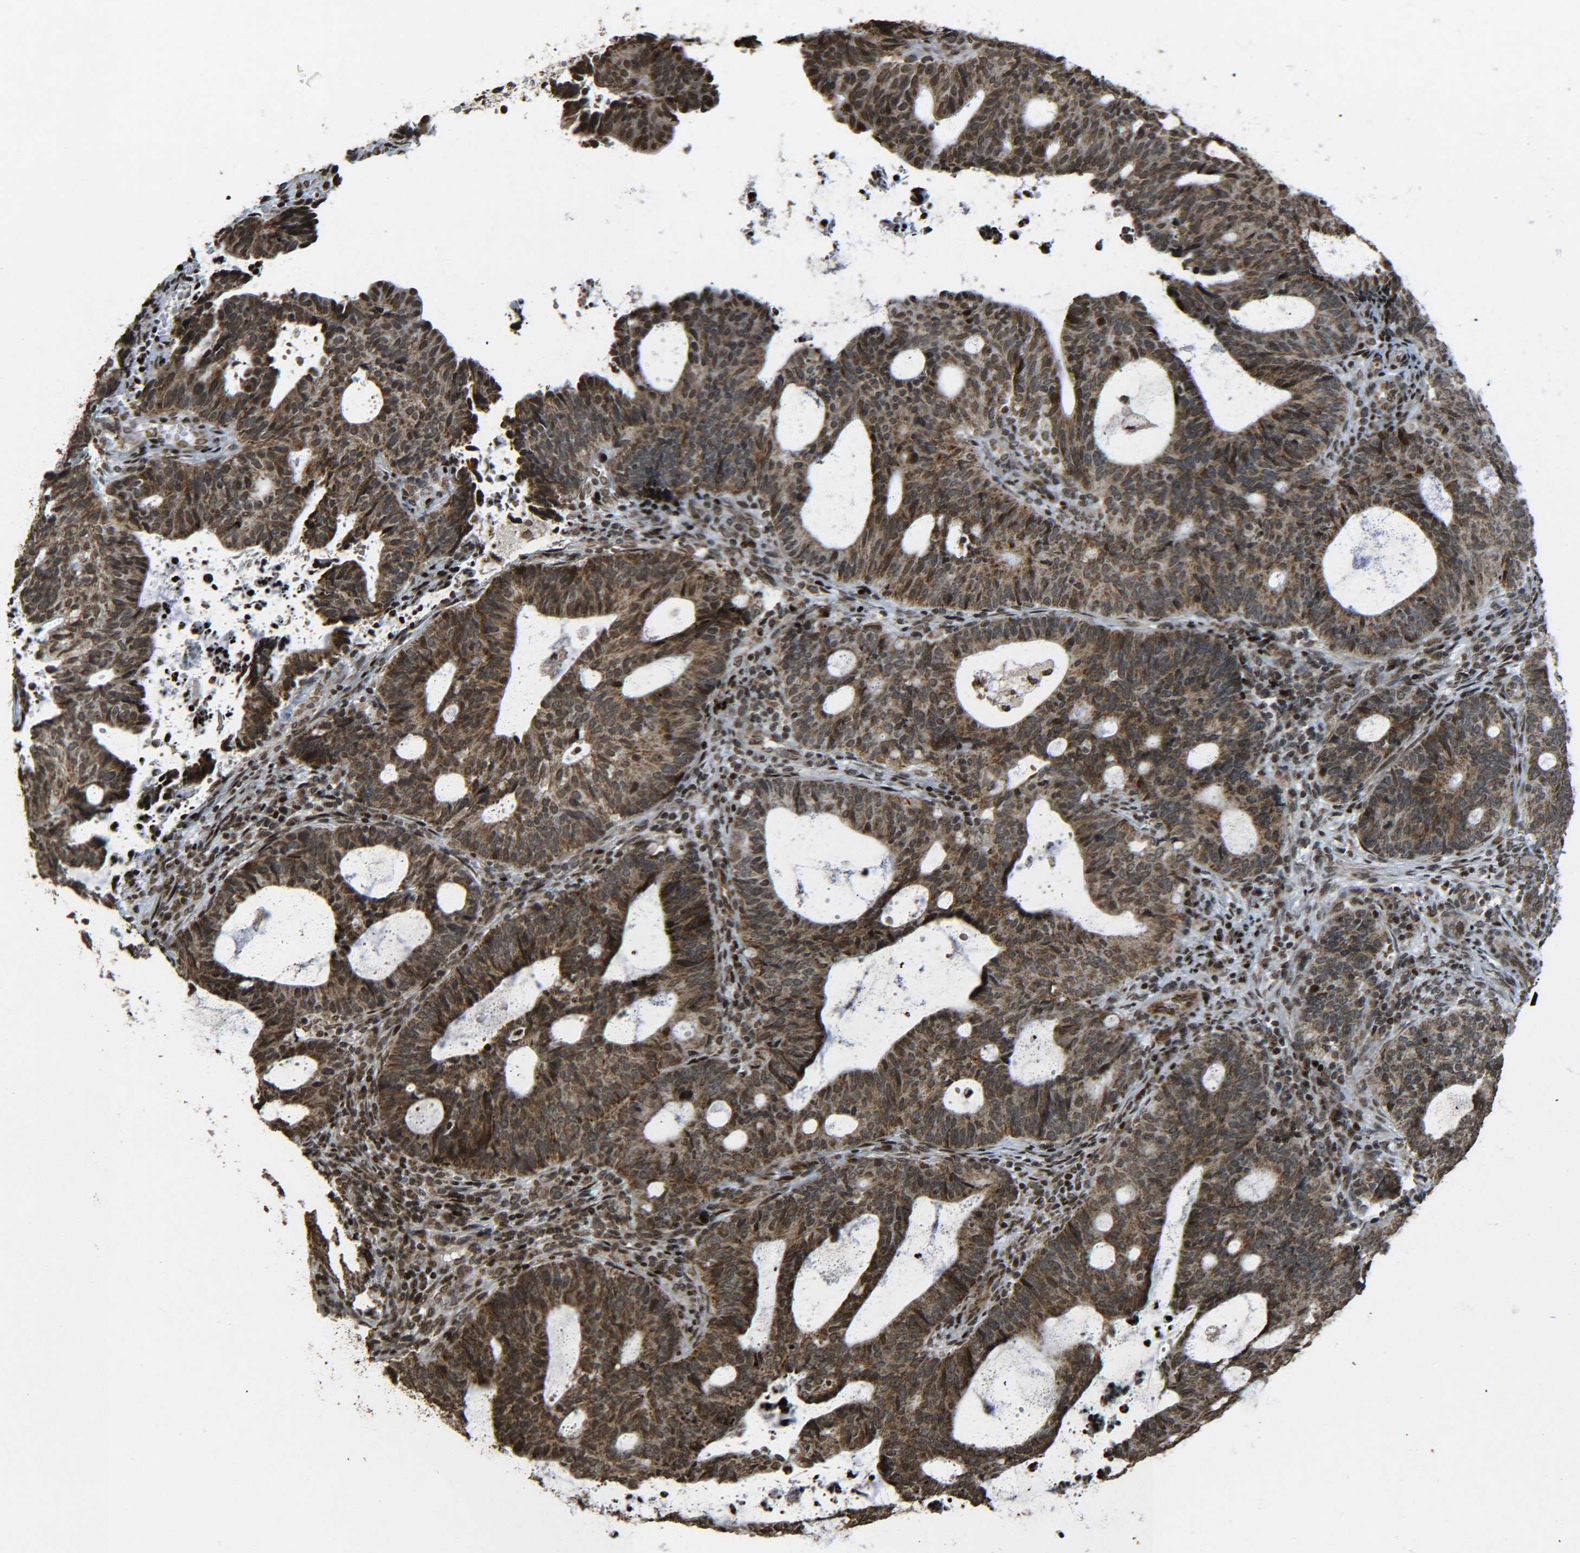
{"staining": {"intensity": "moderate", "quantity": ">75%", "location": "cytoplasmic/membranous,nuclear"}, "tissue": "endometrial cancer", "cell_type": "Tumor cells", "image_type": "cancer", "snomed": [{"axis": "morphology", "description": "Adenocarcinoma, NOS"}, {"axis": "topography", "description": "Uterus"}], "caption": "The micrograph shows immunohistochemical staining of endometrial cancer (adenocarcinoma). There is moderate cytoplasmic/membranous and nuclear positivity is present in about >75% of tumor cells.", "gene": "NEUROG2", "patient": {"sex": "female", "age": 83}}